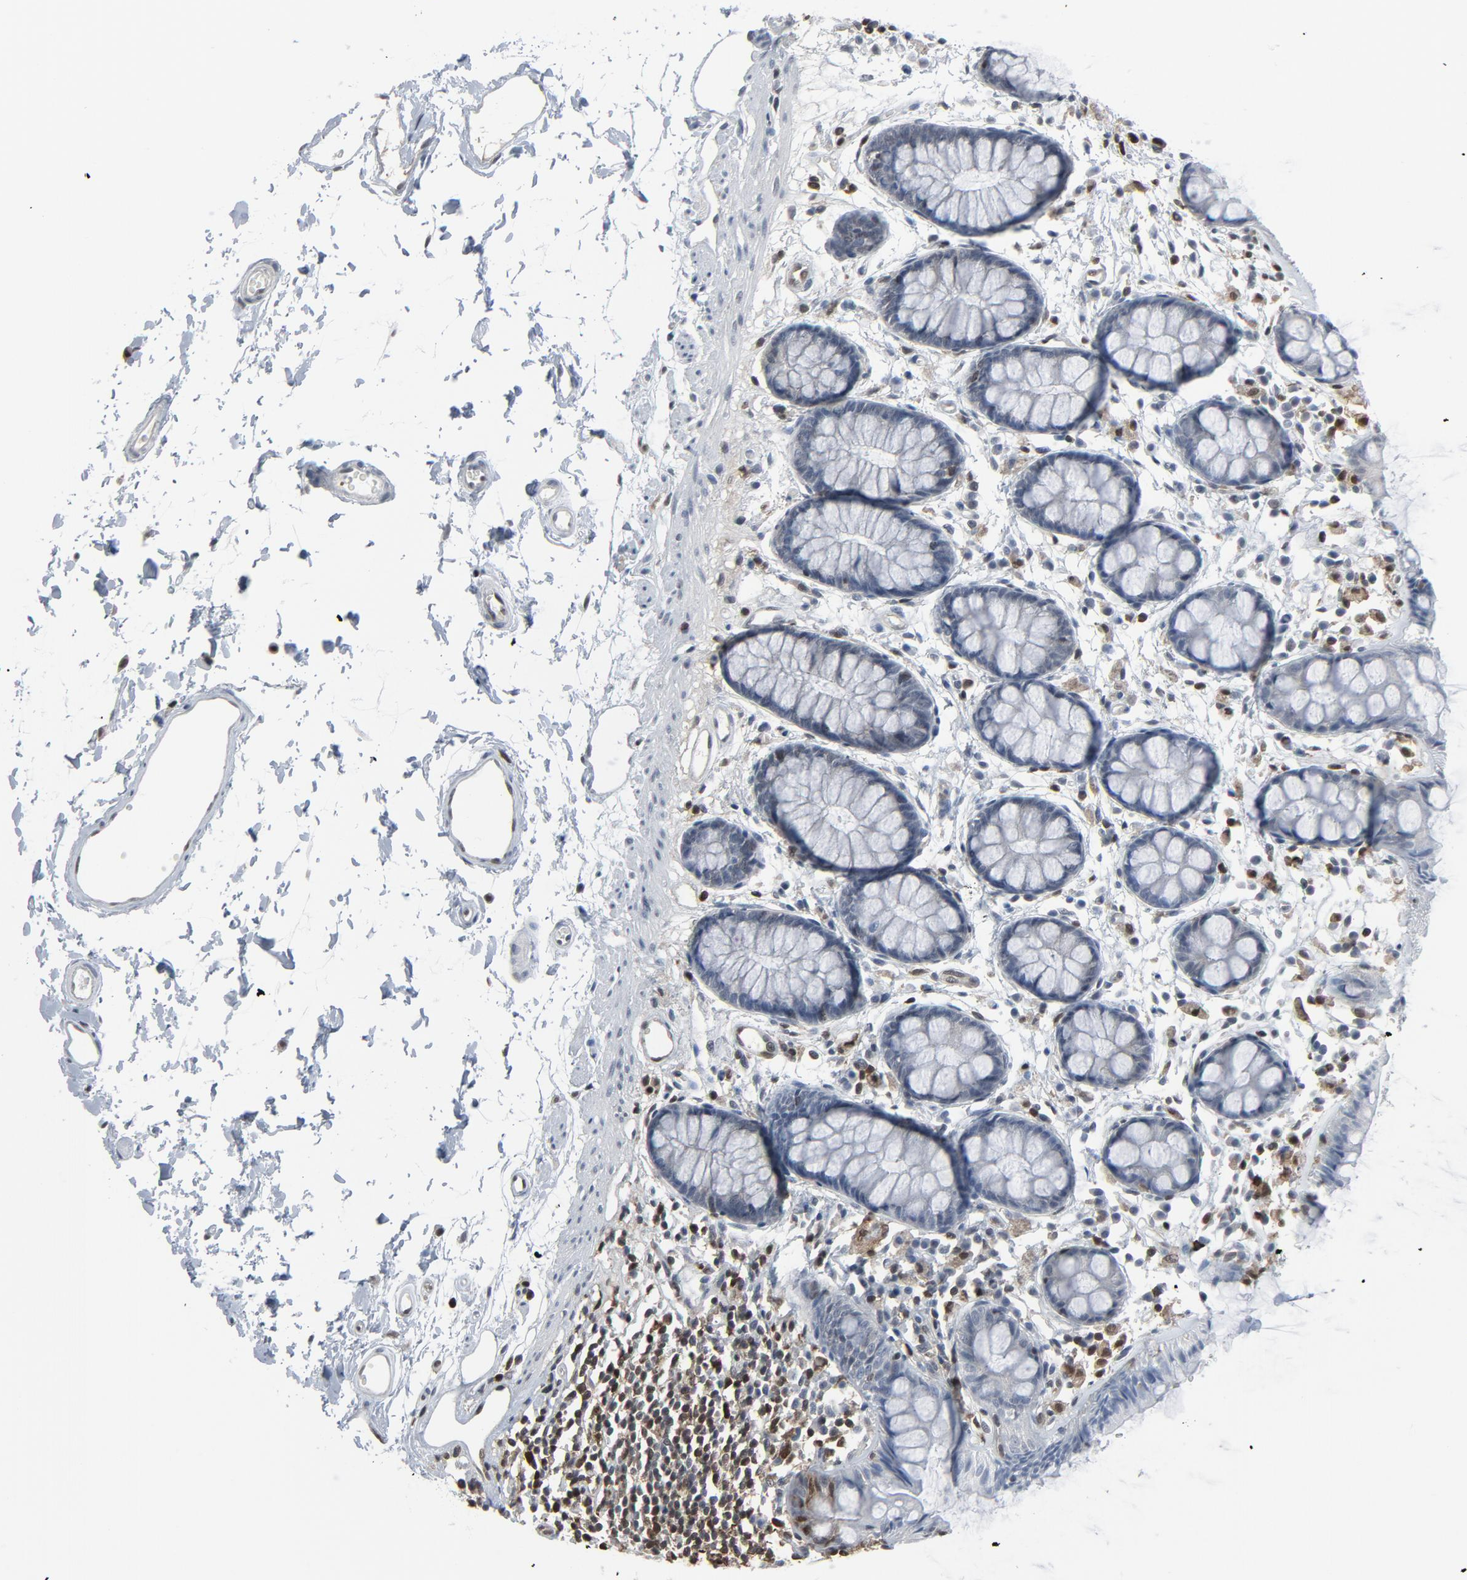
{"staining": {"intensity": "negative", "quantity": "none", "location": "none"}, "tissue": "rectum", "cell_type": "Glandular cells", "image_type": "normal", "snomed": [{"axis": "morphology", "description": "Normal tissue, NOS"}, {"axis": "topography", "description": "Rectum"}], "caption": "Immunohistochemical staining of benign human rectum exhibits no significant staining in glandular cells.", "gene": "STAT5A", "patient": {"sex": "female", "age": 66}}